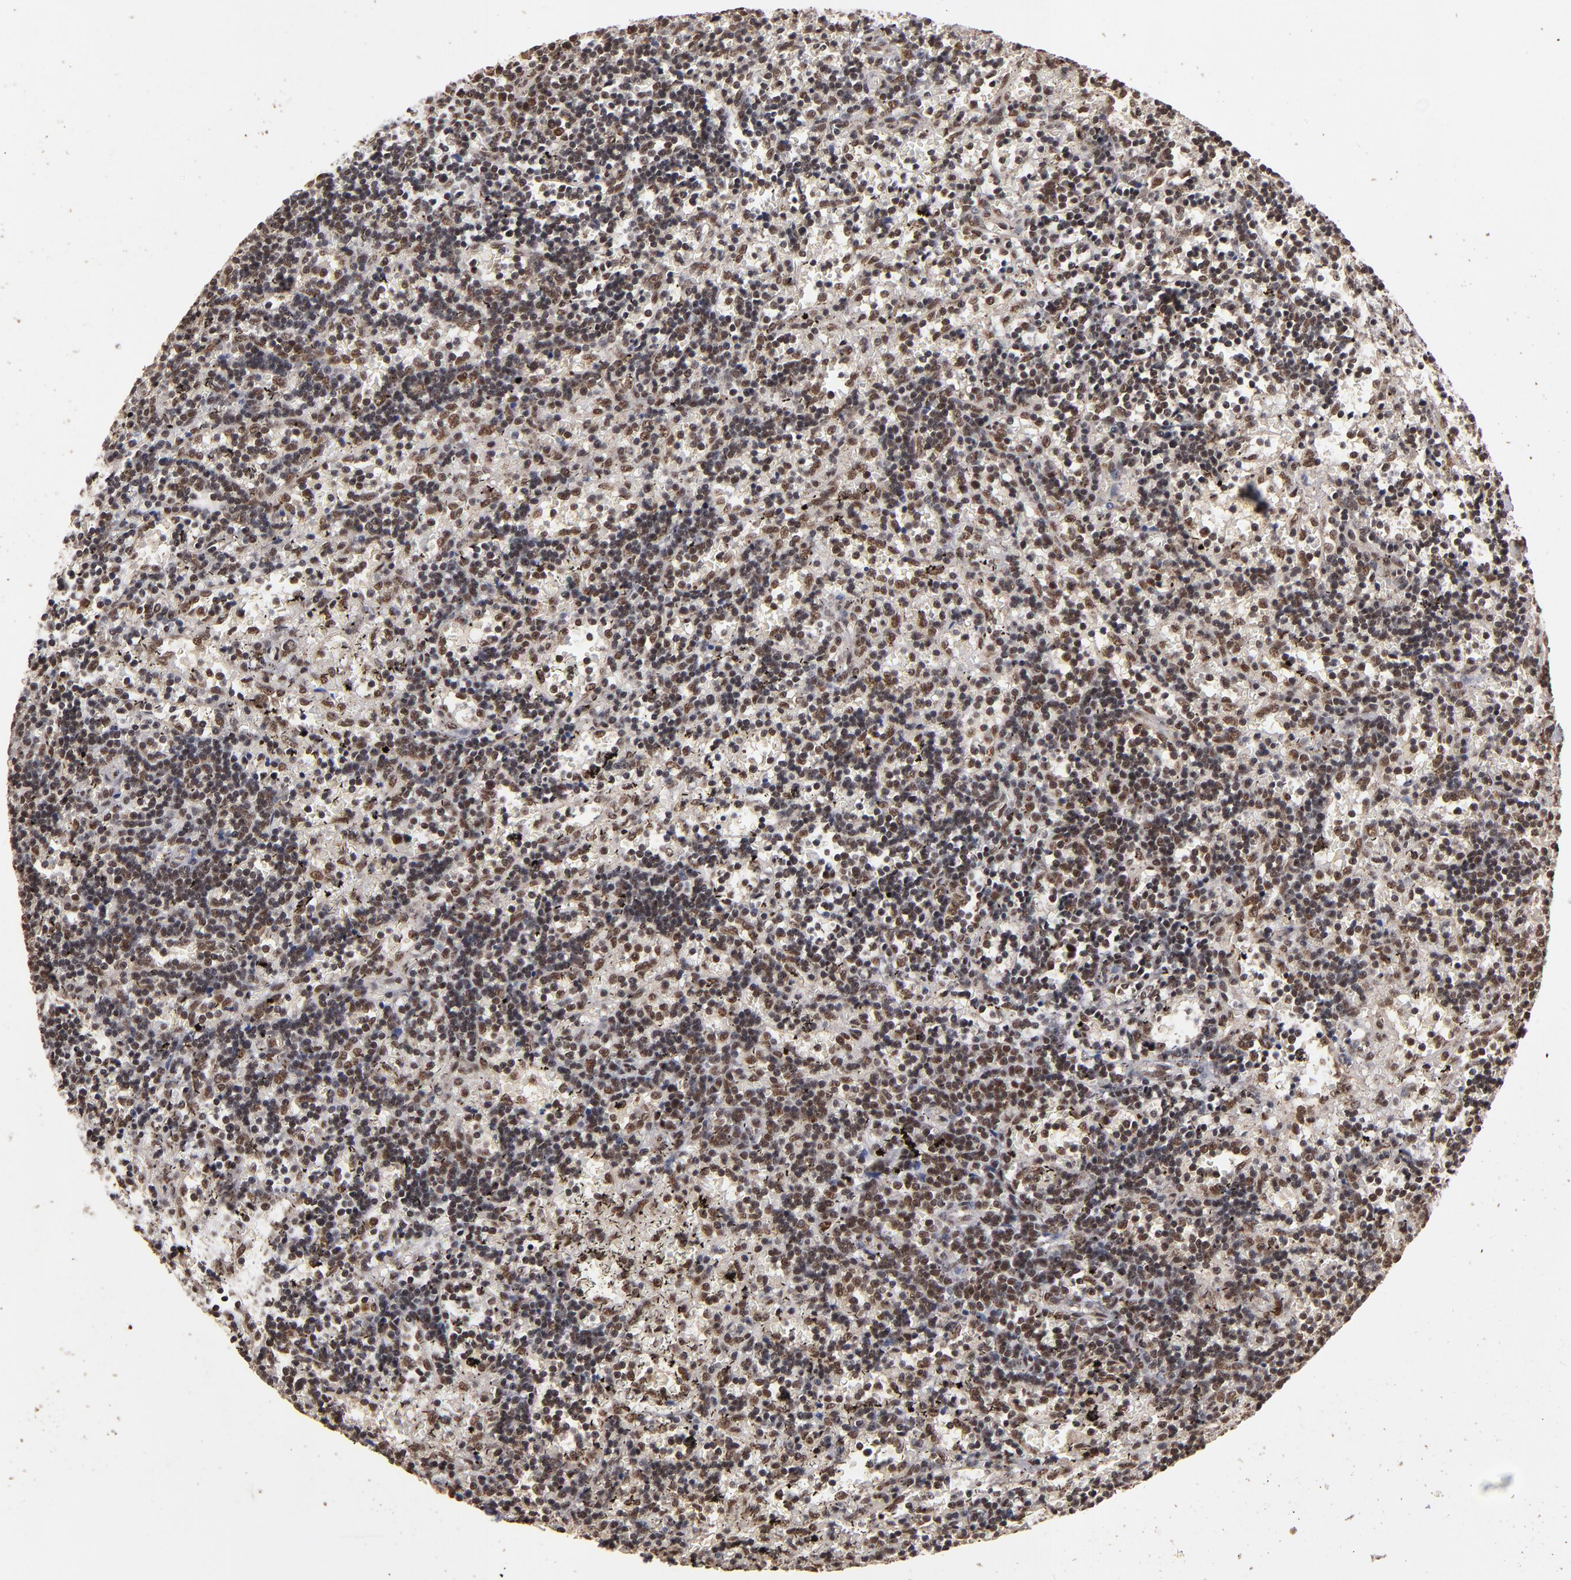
{"staining": {"intensity": "moderate", "quantity": "25%-75%", "location": "nuclear"}, "tissue": "lymphoma", "cell_type": "Tumor cells", "image_type": "cancer", "snomed": [{"axis": "morphology", "description": "Malignant lymphoma, non-Hodgkin's type, Low grade"}, {"axis": "topography", "description": "Spleen"}], "caption": "Lymphoma stained for a protein displays moderate nuclear positivity in tumor cells. The protein is stained brown, and the nuclei are stained in blue (DAB (3,3'-diaminobenzidine) IHC with brightfield microscopy, high magnification).", "gene": "SNW1", "patient": {"sex": "male", "age": 60}}